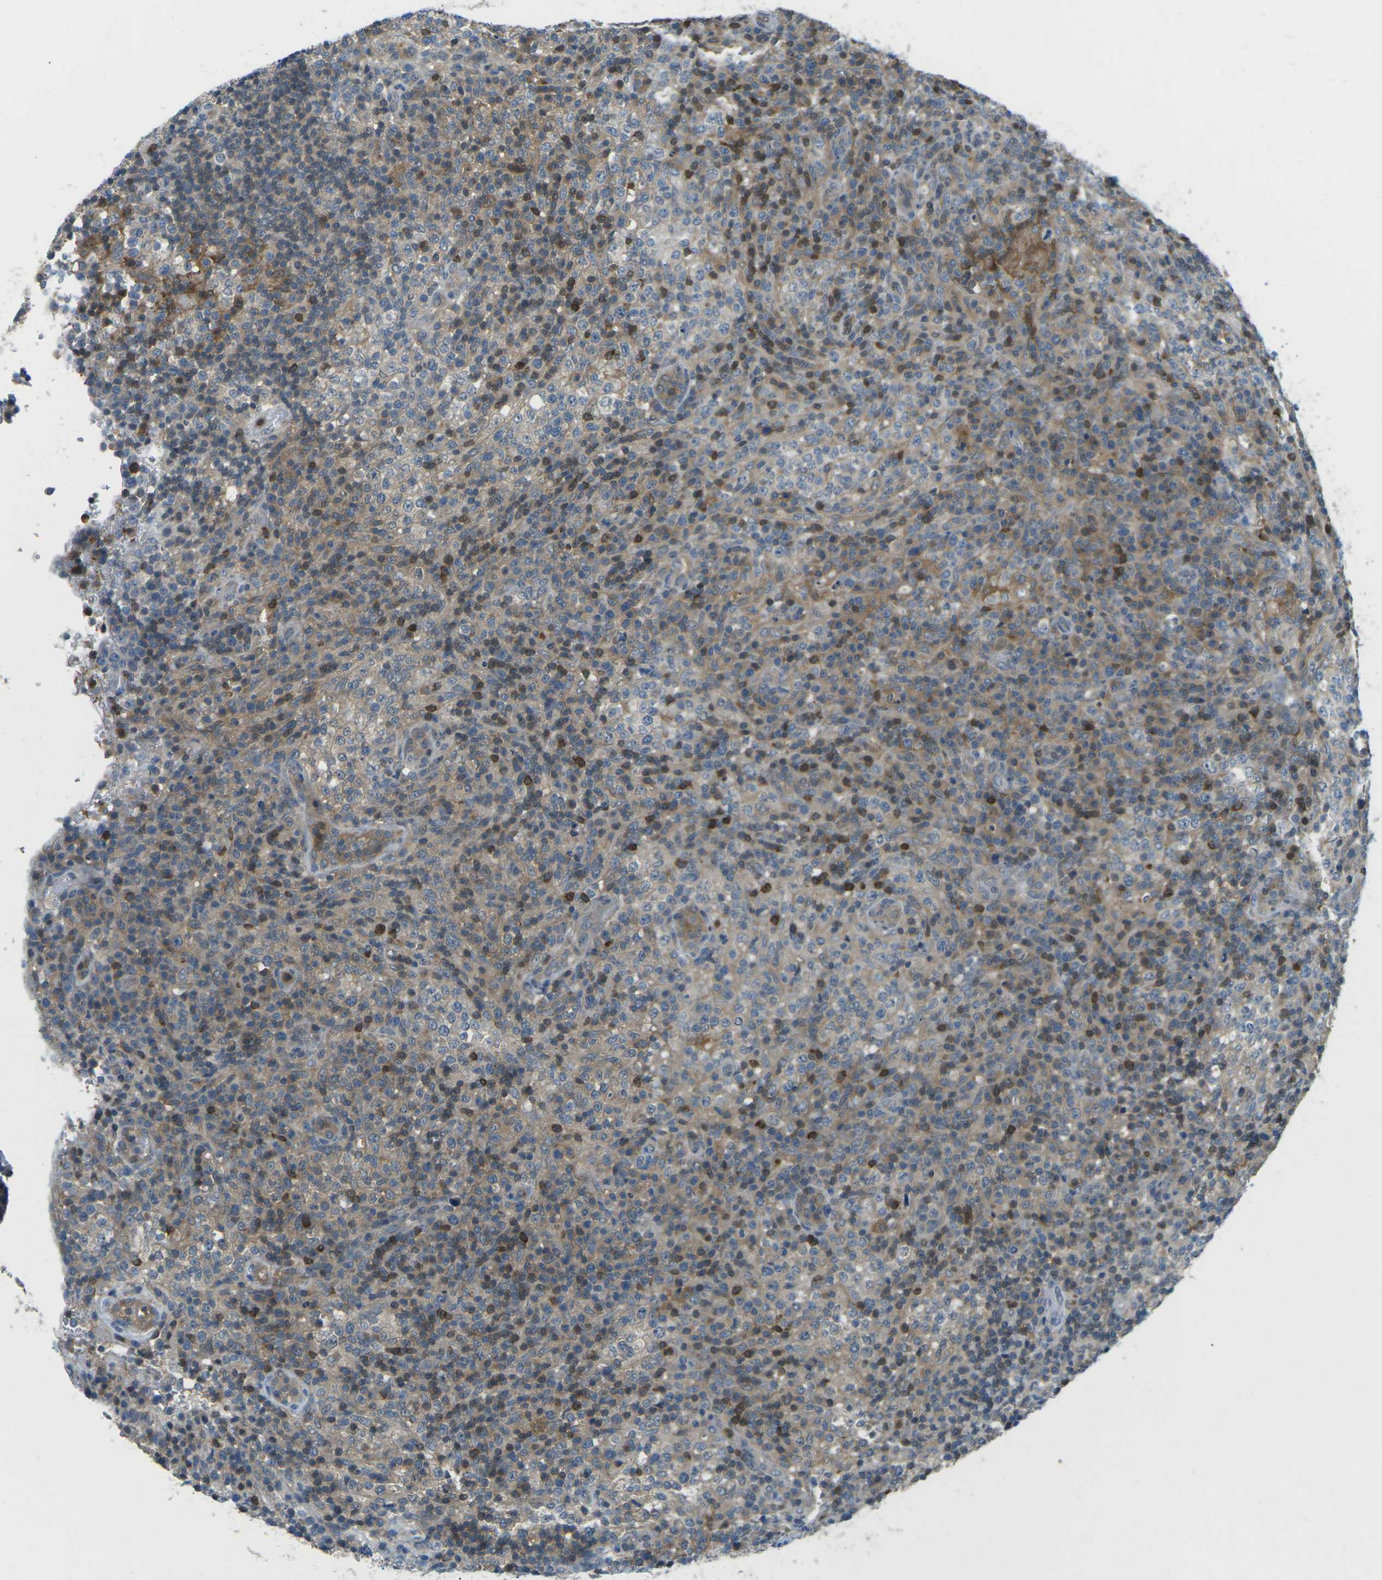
{"staining": {"intensity": "moderate", "quantity": "25%-75%", "location": "cytoplasmic/membranous,nuclear"}, "tissue": "lymphoma", "cell_type": "Tumor cells", "image_type": "cancer", "snomed": [{"axis": "morphology", "description": "Malignant lymphoma, non-Hodgkin's type, High grade"}, {"axis": "topography", "description": "Lymph node"}], "caption": "Lymphoma tissue reveals moderate cytoplasmic/membranous and nuclear staining in approximately 25%-75% of tumor cells, visualized by immunohistochemistry. Nuclei are stained in blue.", "gene": "PIEZO2", "patient": {"sex": "female", "age": 76}}